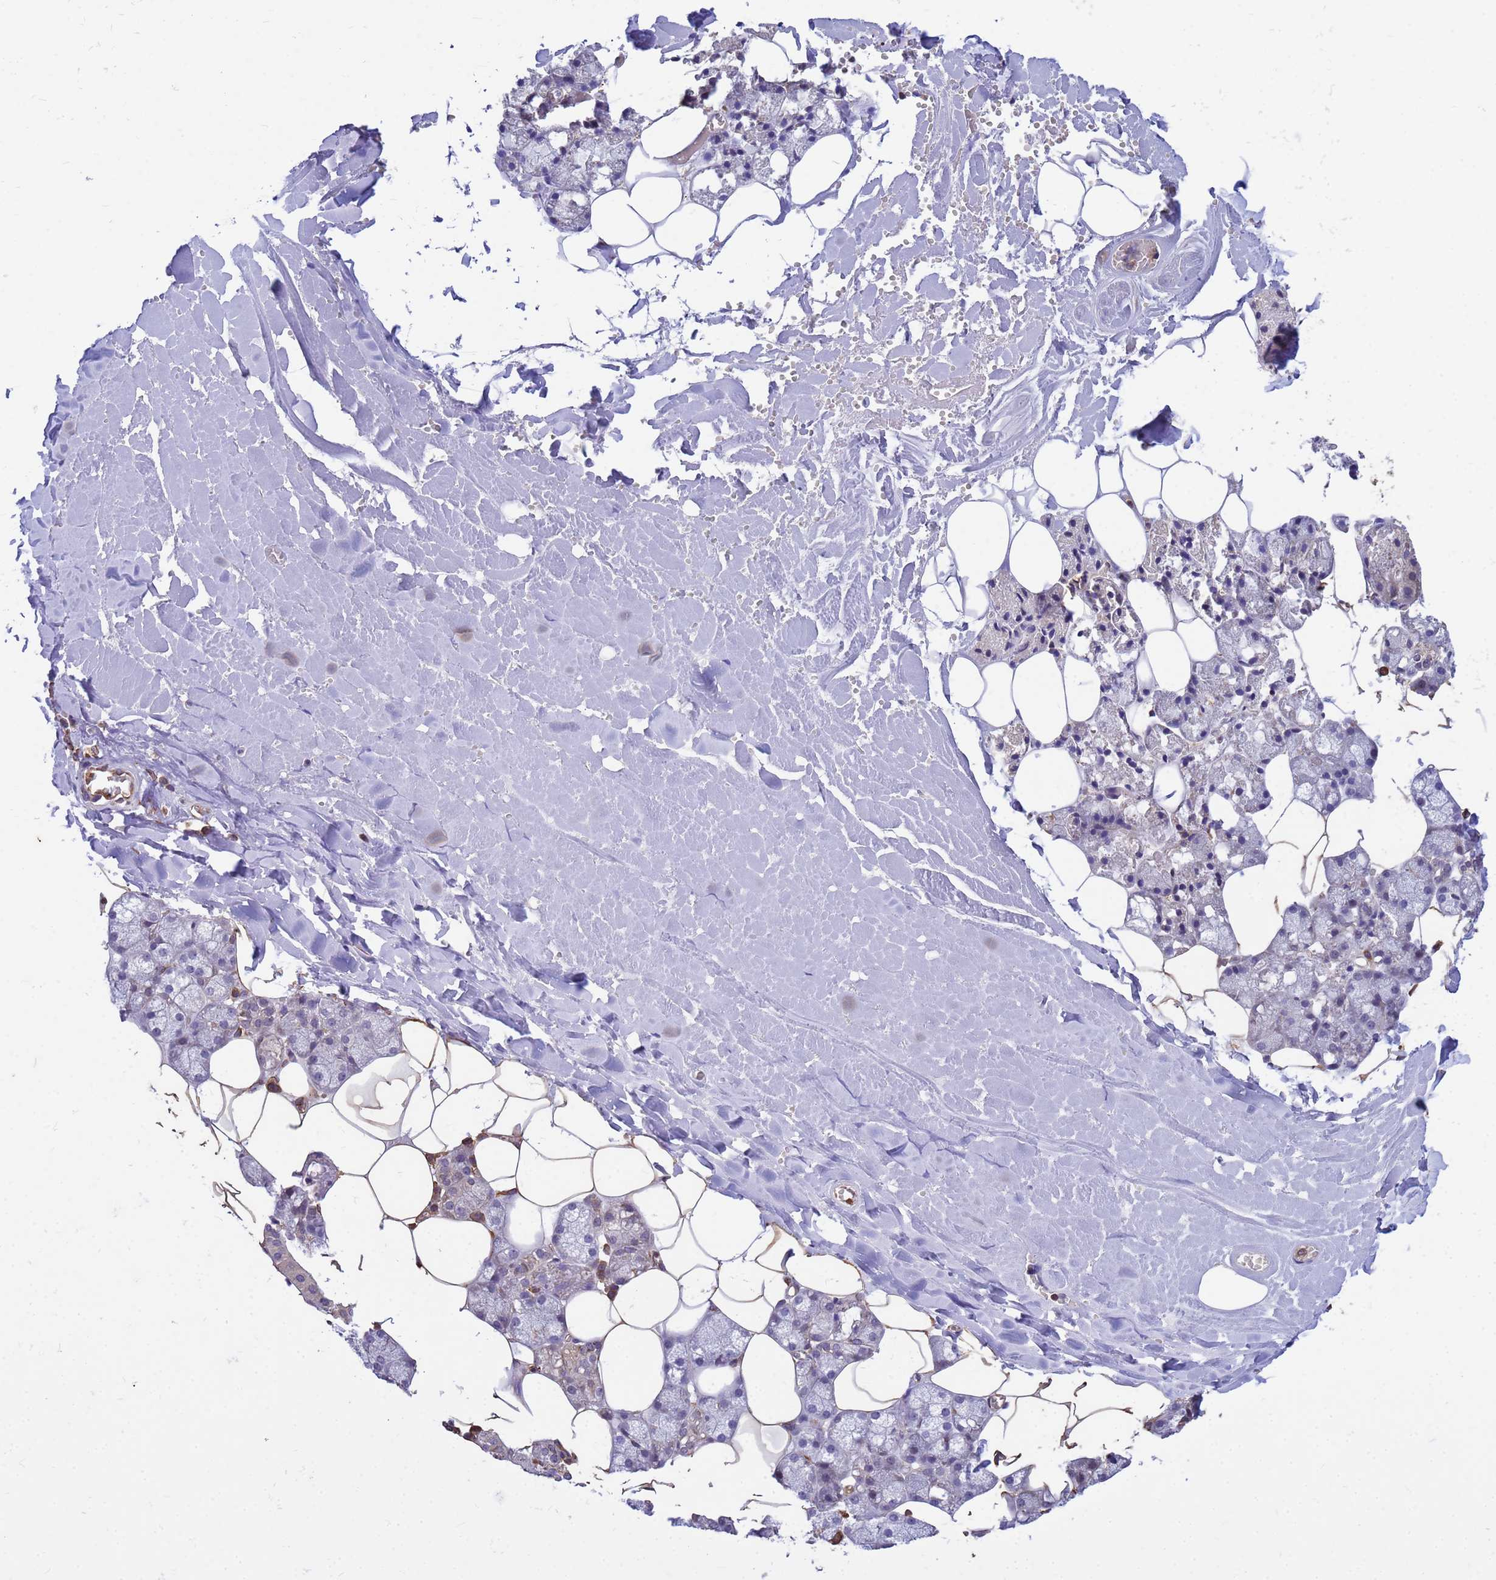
{"staining": {"intensity": "negative", "quantity": "none", "location": "none"}, "tissue": "salivary gland", "cell_type": "Glandular cells", "image_type": "normal", "snomed": [{"axis": "morphology", "description": "Normal tissue, NOS"}, {"axis": "topography", "description": "Salivary gland"}], "caption": "IHC of unremarkable salivary gland shows no staining in glandular cells.", "gene": "TCEAL3", "patient": {"sex": "male", "age": 62}}